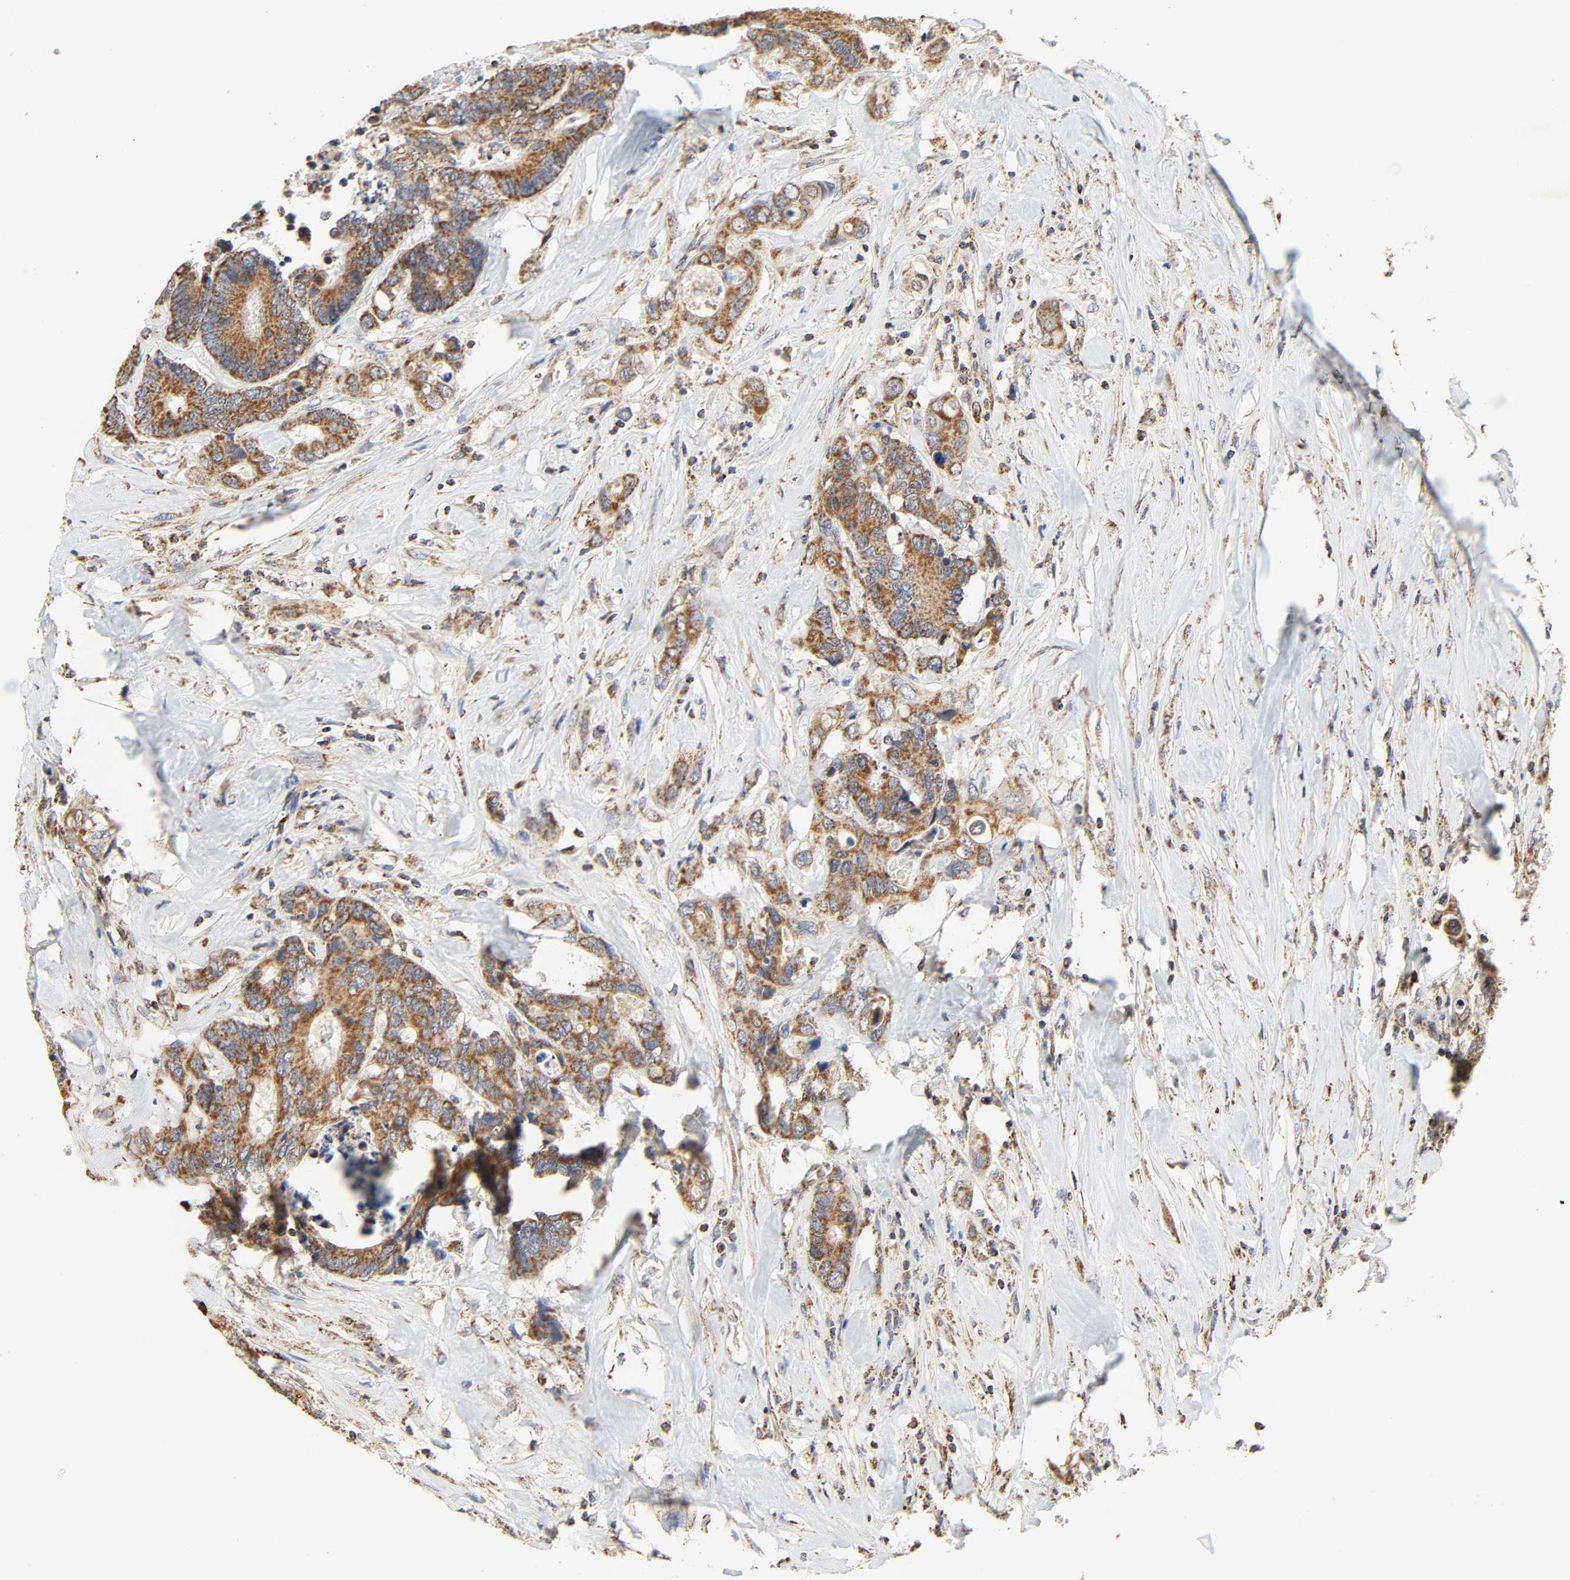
{"staining": {"intensity": "moderate", "quantity": ">75%", "location": "cytoplasmic/membranous"}, "tissue": "colorectal cancer", "cell_type": "Tumor cells", "image_type": "cancer", "snomed": [{"axis": "morphology", "description": "Adenocarcinoma, NOS"}, {"axis": "topography", "description": "Rectum"}], "caption": "Tumor cells show medium levels of moderate cytoplasmic/membranous staining in approximately >75% of cells in human adenocarcinoma (colorectal).", "gene": "ZMAT5", "patient": {"sex": "male", "age": 55}}